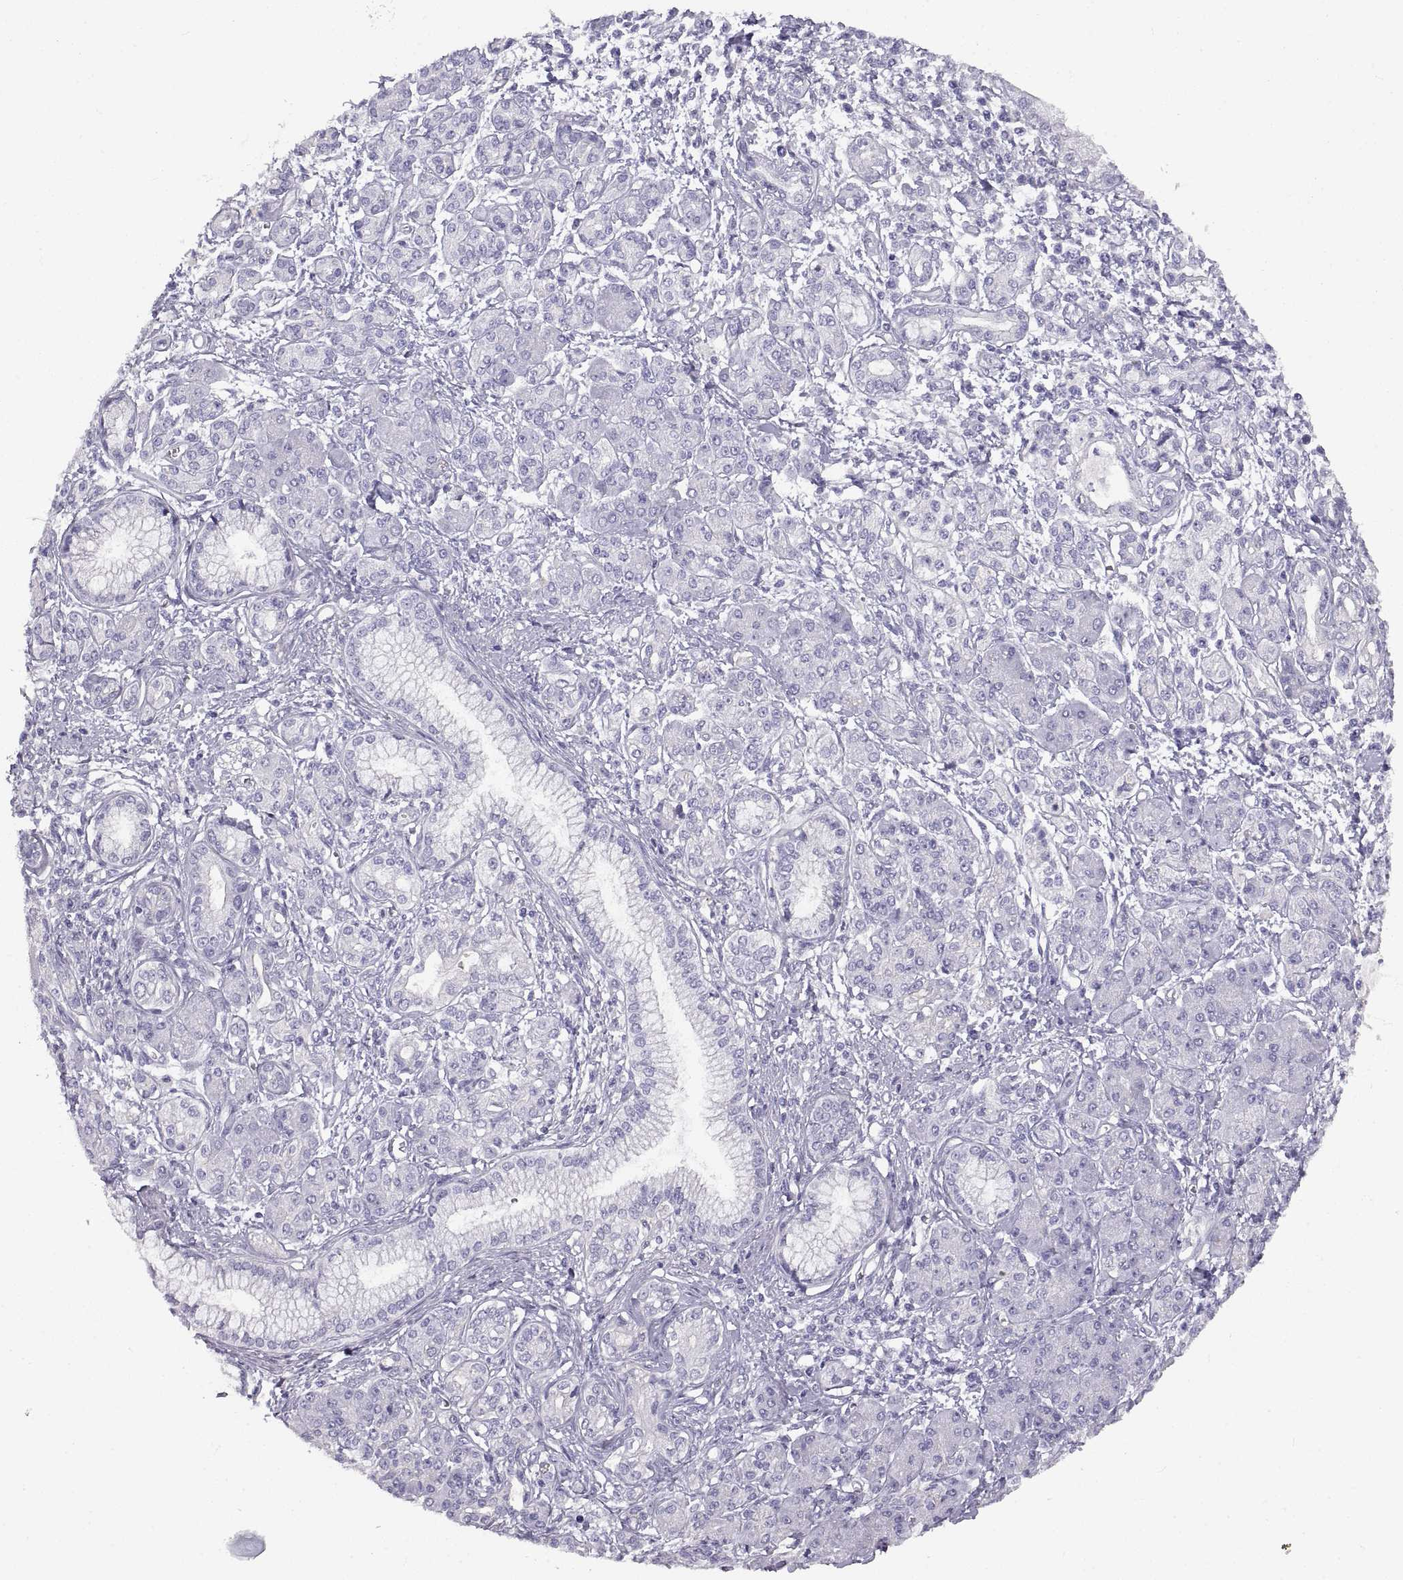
{"staining": {"intensity": "negative", "quantity": "none", "location": "none"}, "tissue": "pancreatic cancer", "cell_type": "Tumor cells", "image_type": "cancer", "snomed": [{"axis": "morphology", "description": "Adenocarcinoma, NOS"}, {"axis": "topography", "description": "Pancreas"}], "caption": "Pancreatic cancer (adenocarcinoma) was stained to show a protein in brown. There is no significant expression in tumor cells. (IHC, brightfield microscopy, high magnification).", "gene": "CRYBB3", "patient": {"sex": "male", "age": 70}}